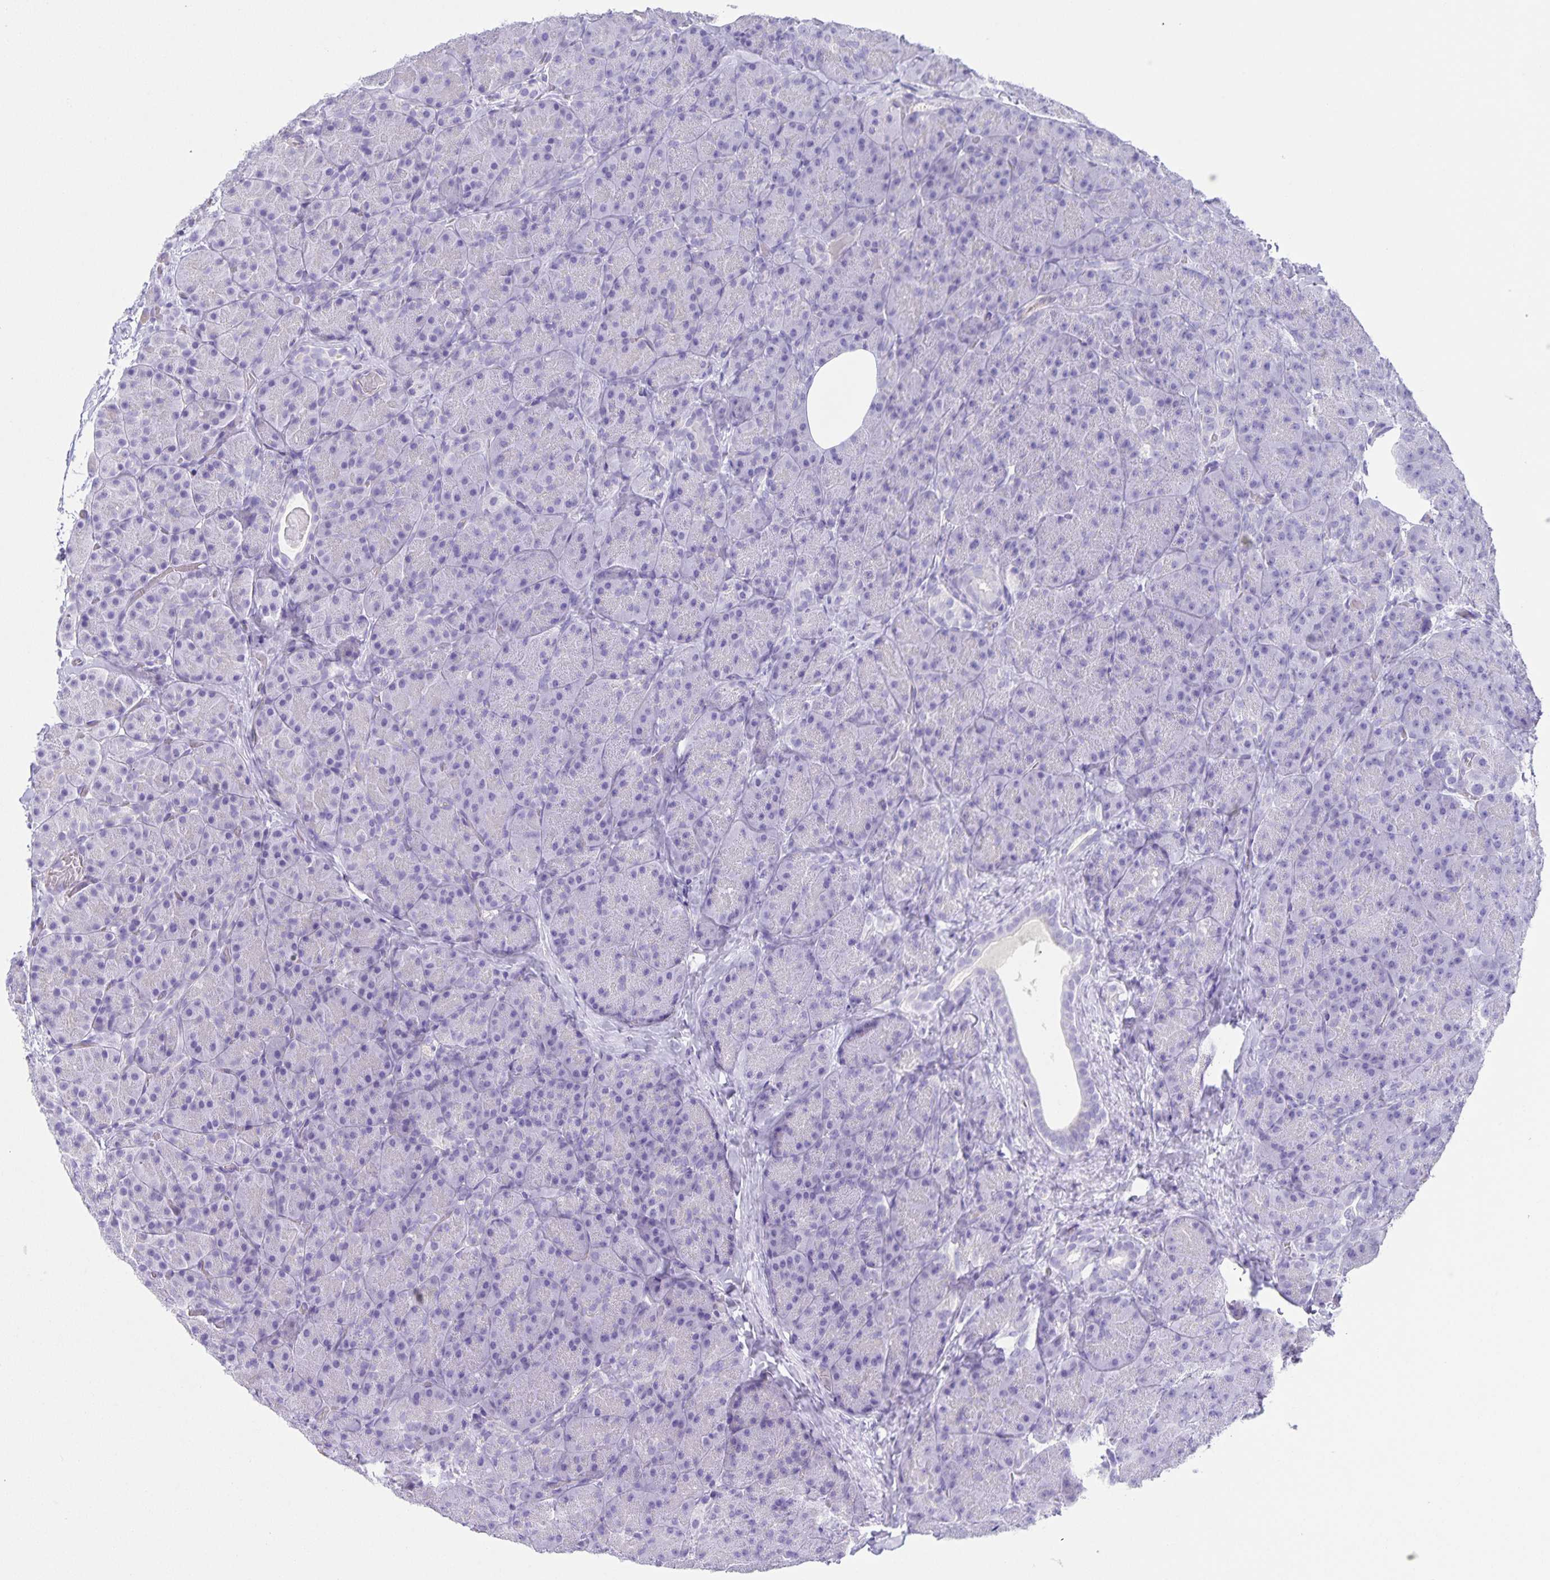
{"staining": {"intensity": "negative", "quantity": "none", "location": "none"}, "tissue": "pancreas", "cell_type": "Exocrine glandular cells", "image_type": "normal", "snomed": [{"axis": "morphology", "description": "Normal tissue, NOS"}, {"axis": "topography", "description": "Pancreas"}], "caption": "Immunohistochemistry micrograph of unremarkable pancreas stained for a protein (brown), which reveals no staining in exocrine glandular cells. The staining is performed using DAB brown chromogen with nuclei counter-stained in using hematoxylin.", "gene": "UBQLN3", "patient": {"sex": "male", "age": 57}}